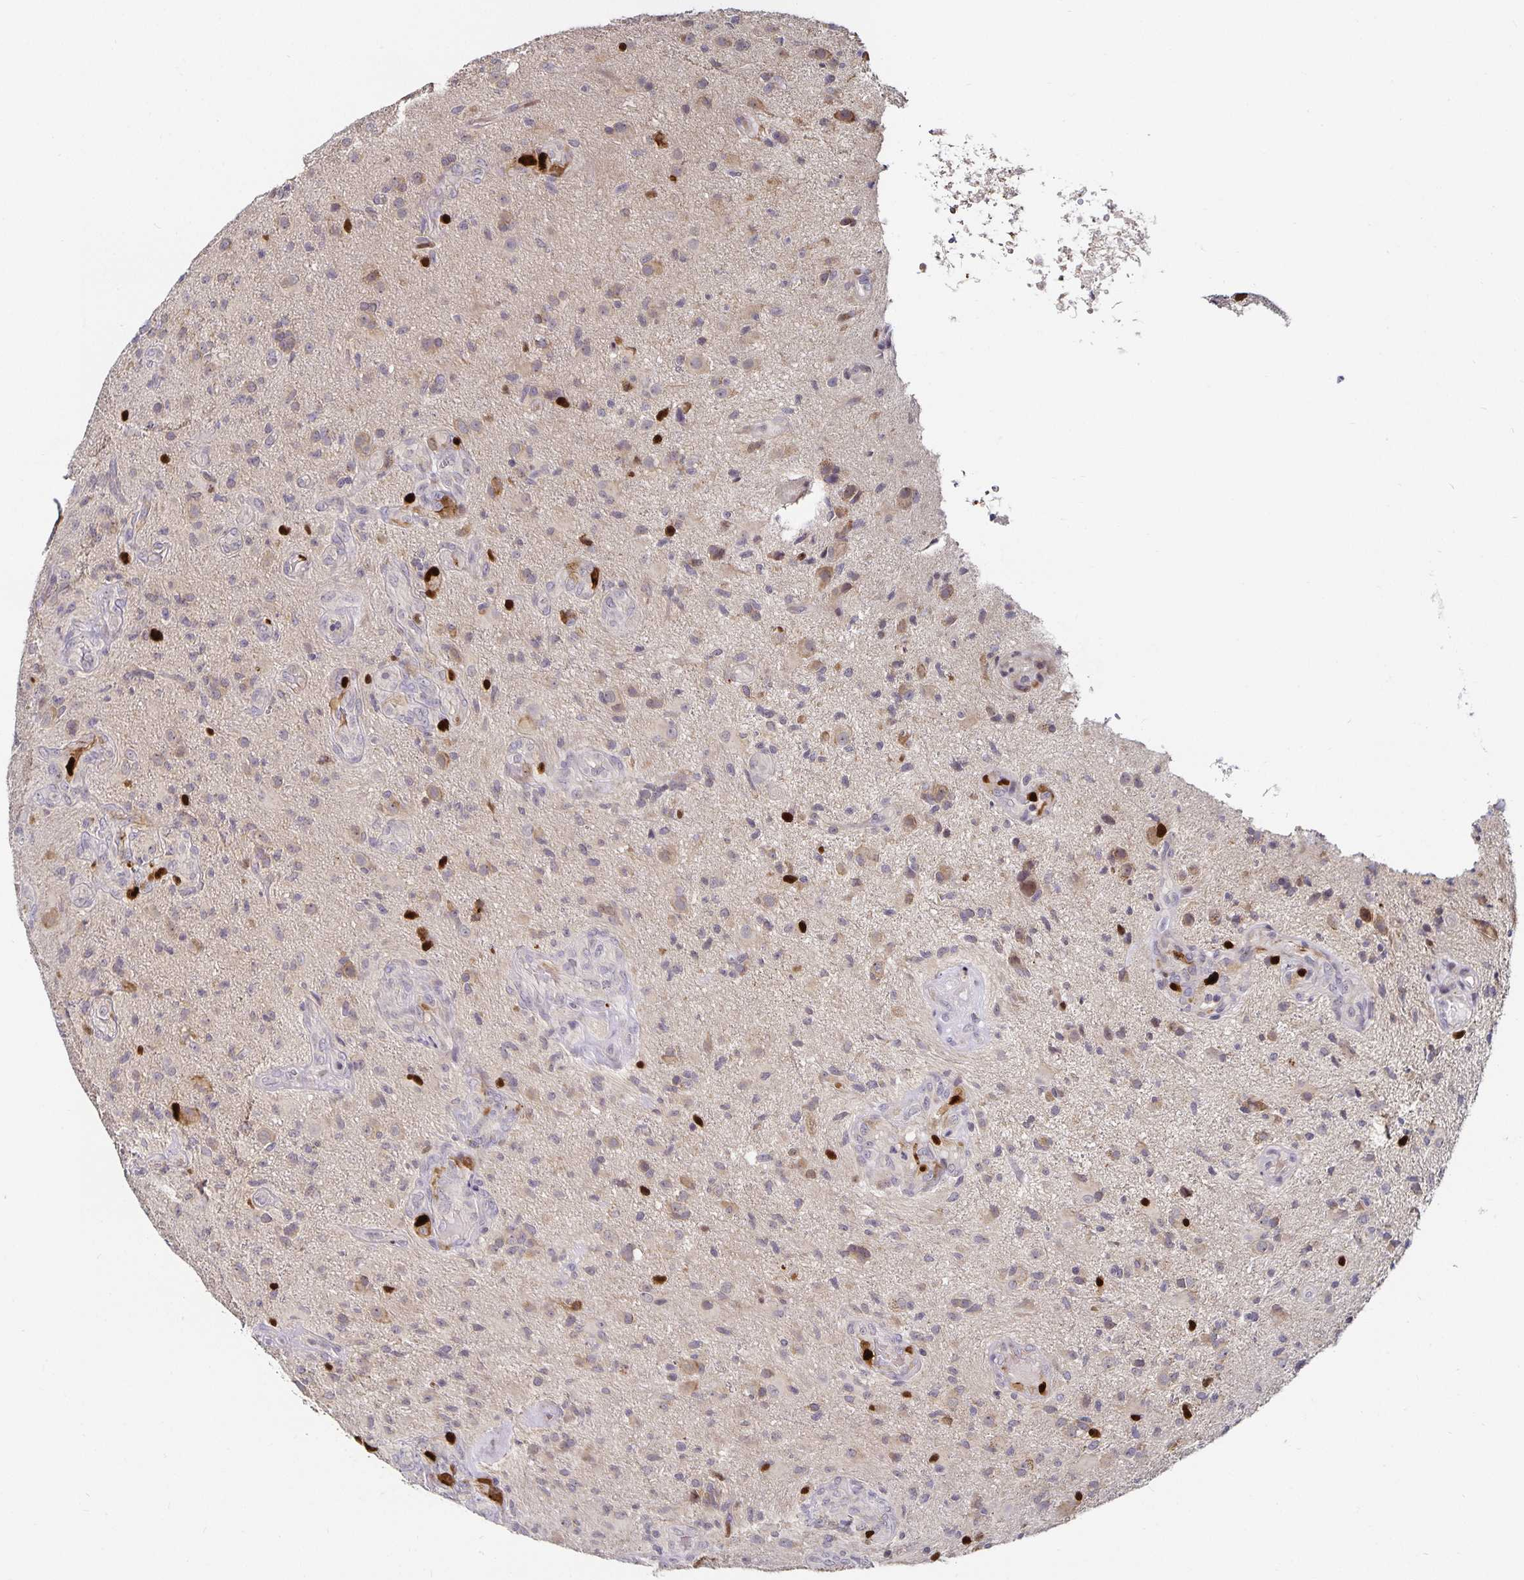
{"staining": {"intensity": "strong", "quantity": "<25%", "location": "cytoplasmic/membranous,nuclear"}, "tissue": "glioma", "cell_type": "Tumor cells", "image_type": "cancer", "snomed": [{"axis": "morphology", "description": "Glioma, malignant, High grade"}, {"axis": "topography", "description": "Brain"}], "caption": "Brown immunohistochemical staining in human malignant glioma (high-grade) exhibits strong cytoplasmic/membranous and nuclear positivity in about <25% of tumor cells. Ihc stains the protein of interest in brown and the nuclei are stained blue.", "gene": "ANLN", "patient": {"sex": "male", "age": 55}}